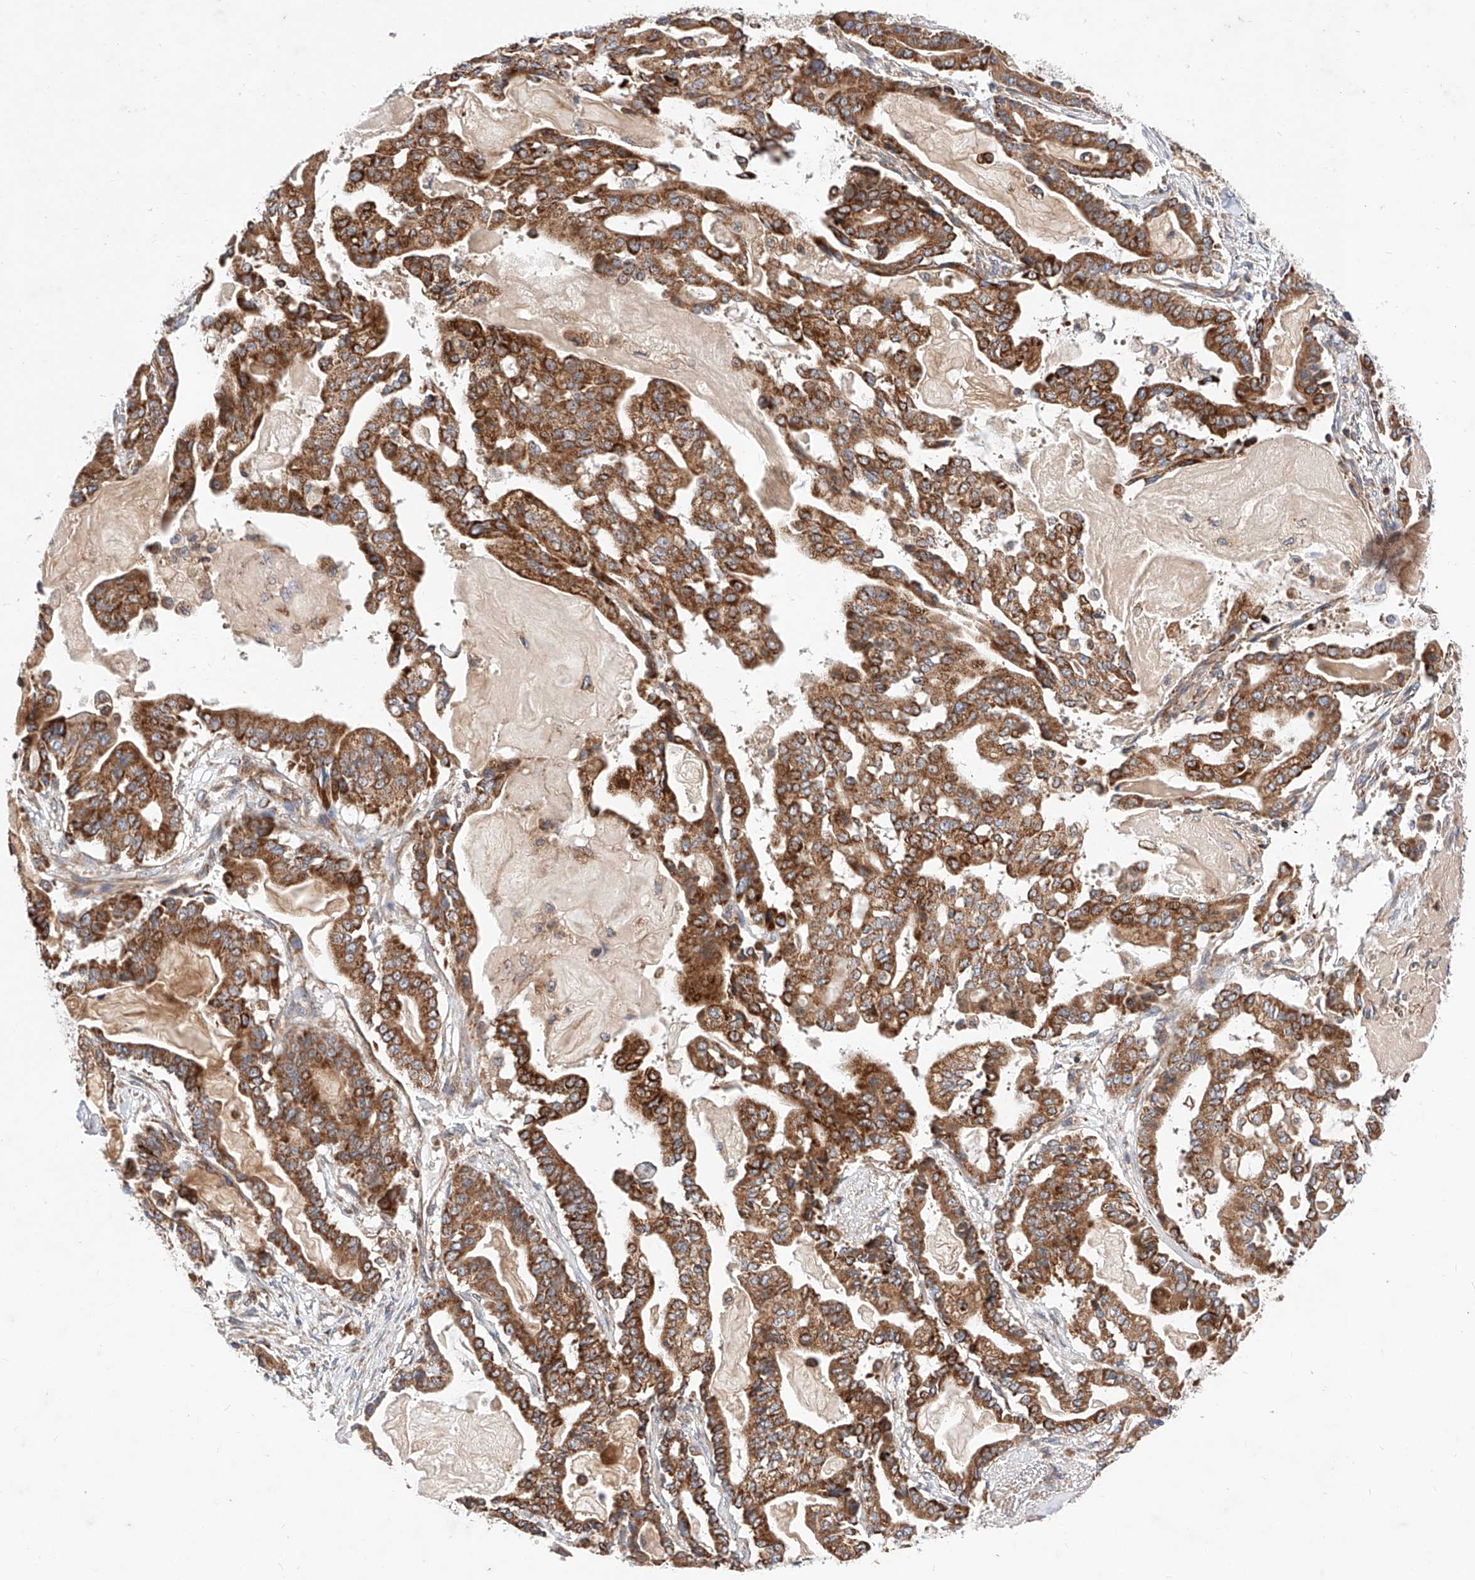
{"staining": {"intensity": "strong", "quantity": ">75%", "location": "cytoplasmic/membranous"}, "tissue": "pancreatic cancer", "cell_type": "Tumor cells", "image_type": "cancer", "snomed": [{"axis": "morphology", "description": "Adenocarcinoma, NOS"}, {"axis": "topography", "description": "Pancreas"}], "caption": "Tumor cells demonstrate high levels of strong cytoplasmic/membranous staining in approximately >75% of cells in human pancreatic cancer. (IHC, brightfield microscopy, high magnification).", "gene": "NR1D1", "patient": {"sex": "male", "age": 63}}